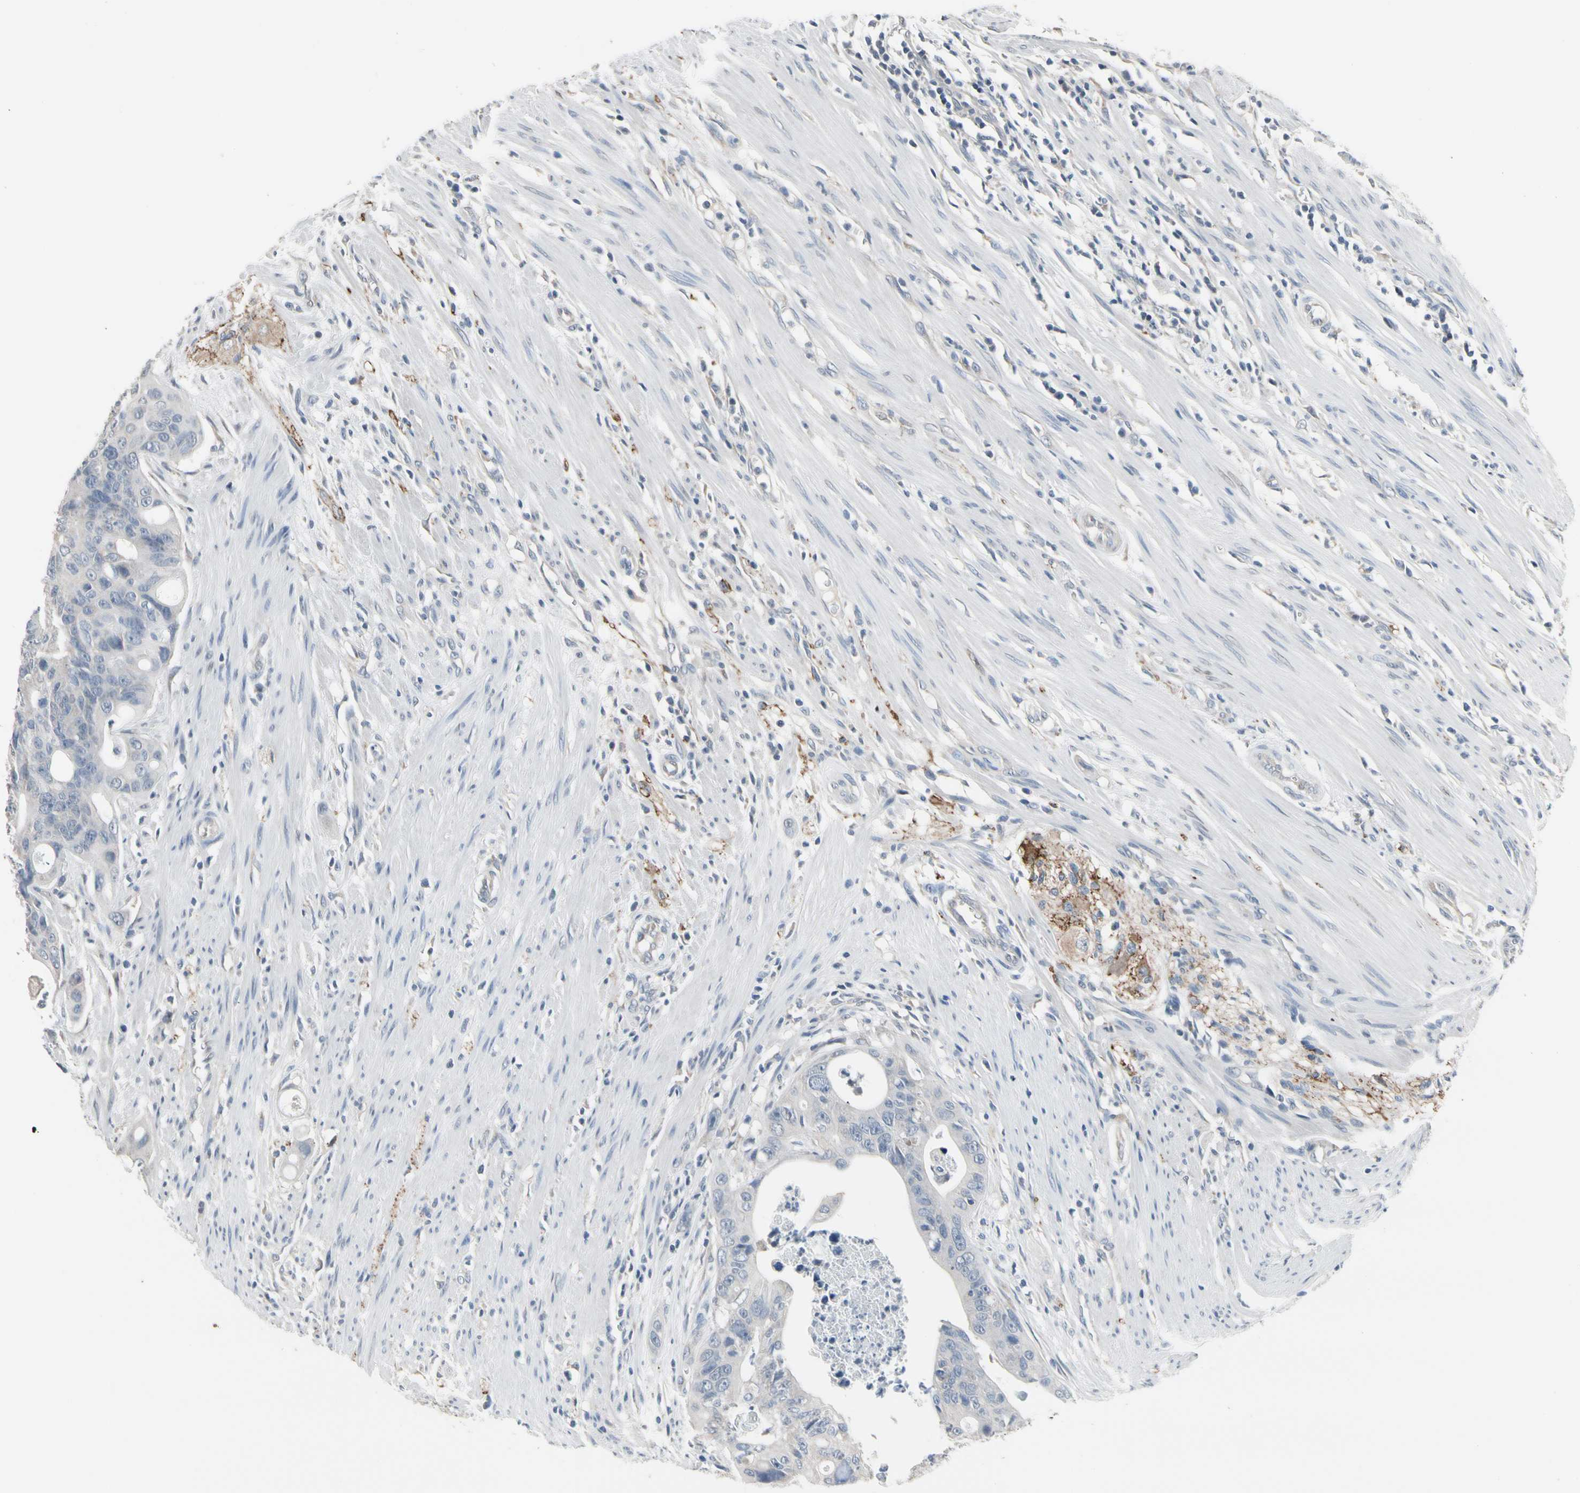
{"staining": {"intensity": "moderate", "quantity": "25%-75%", "location": "cytoplasmic/membranous"}, "tissue": "colorectal cancer", "cell_type": "Tumor cells", "image_type": "cancer", "snomed": [{"axis": "morphology", "description": "Adenocarcinoma, NOS"}, {"axis": "topography", "description": "Colon"}], "caption": "The image exhibits staining of colorectal cancer (adenocarcinoma), revealing moderate cytoplasmic/membranous protein expression (brown color) within tumor cells.", "gene": "SV2A", "patient": {"sex": "female", "age": 57}}